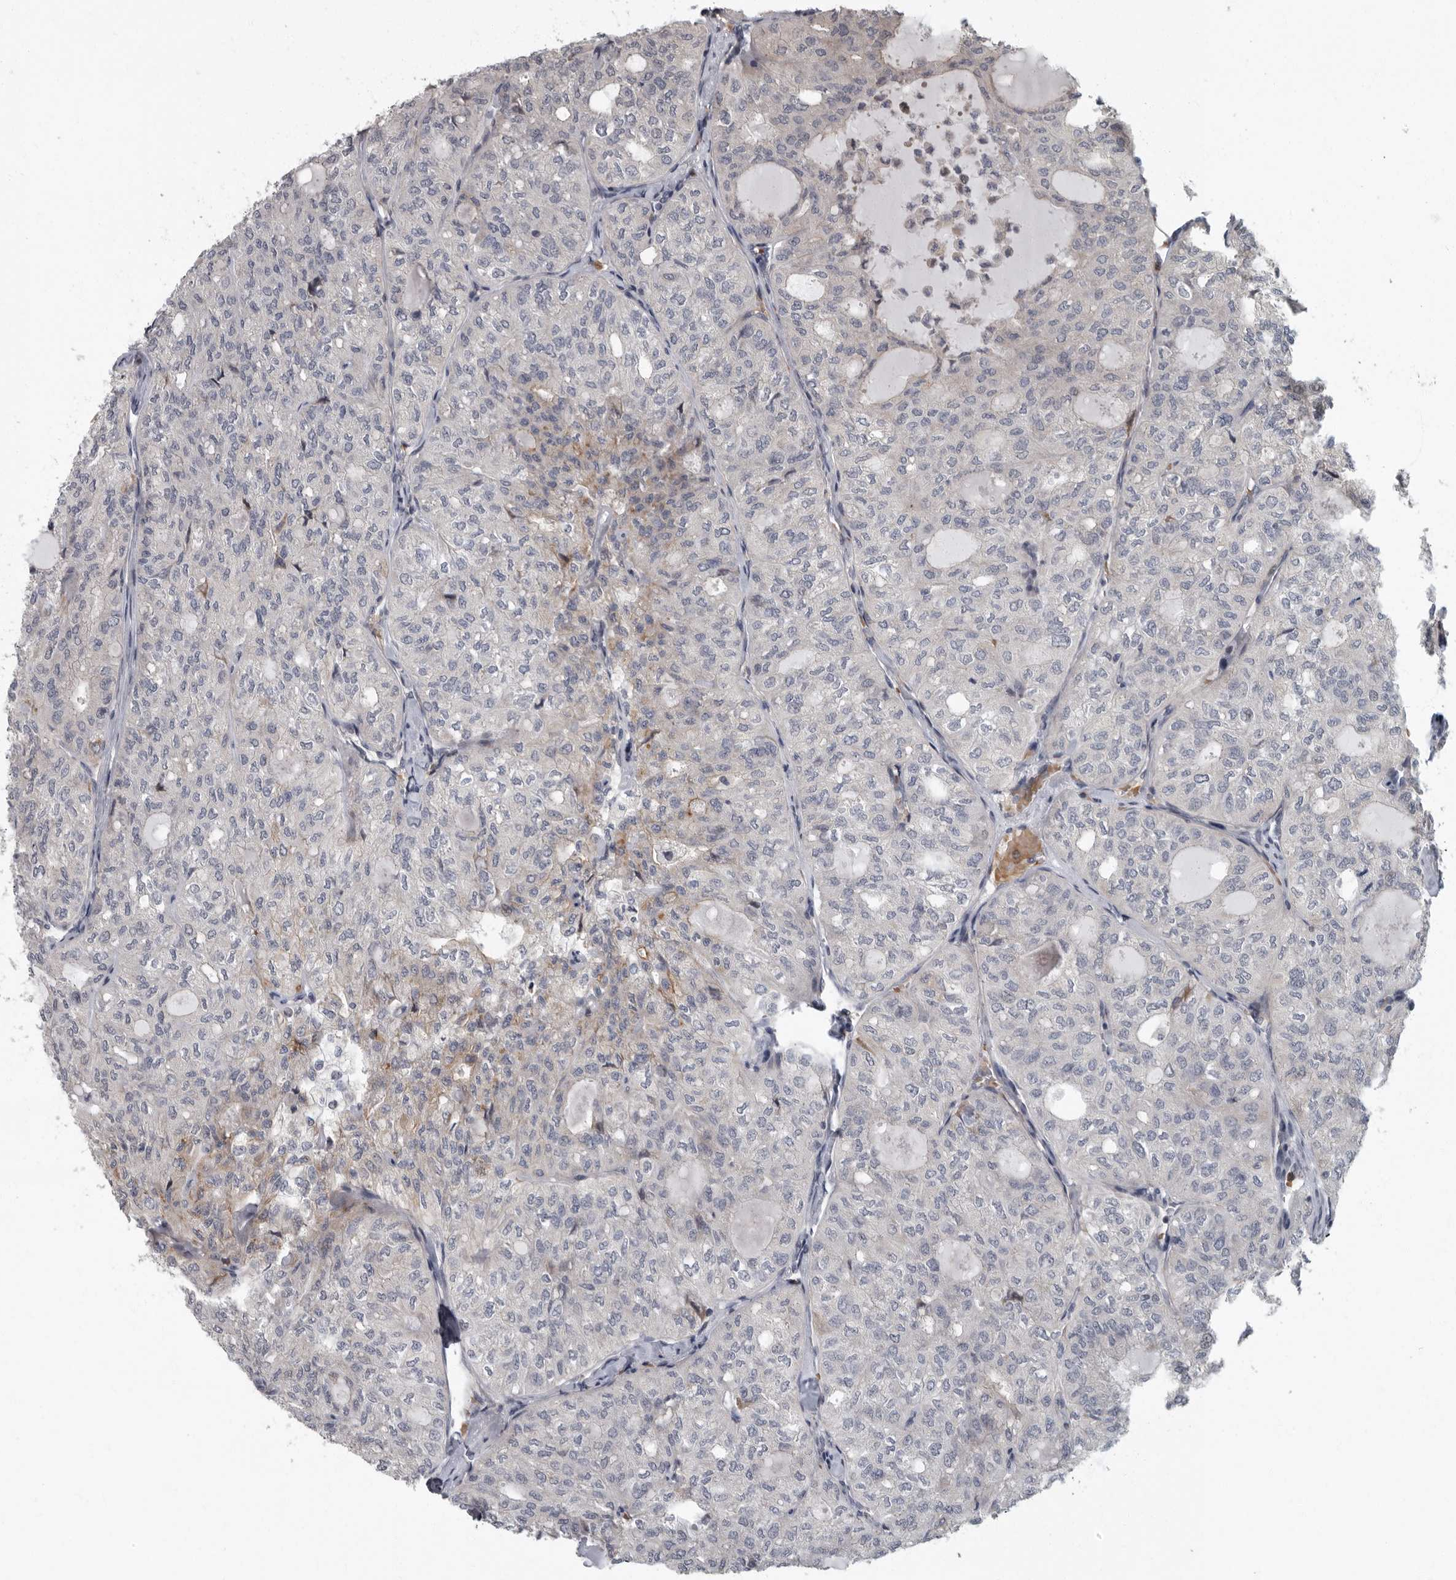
{"staining": {"intensity": "negative", "quantity": "none", "location": "none"}, "tissue": "thyroid cancer", "cell_type": "Tumor cells", "image_type": "cancer", "snomed": [{"axis": "morphology", "description": "Follicular adenoma carcinoma, NOS"}, {"axis": "topography", "description": "Thyroid gland"}], "caption": "This photomicrograph is of thyroid cancer (follicular adenoma carcinoma) stained with IHC to label a protein in brown with the nuclei are counter-stained blue. There is no positivity in tumor cells.", "gene": "PDCD11", "patient": {"sex": "male", "age": 75}}